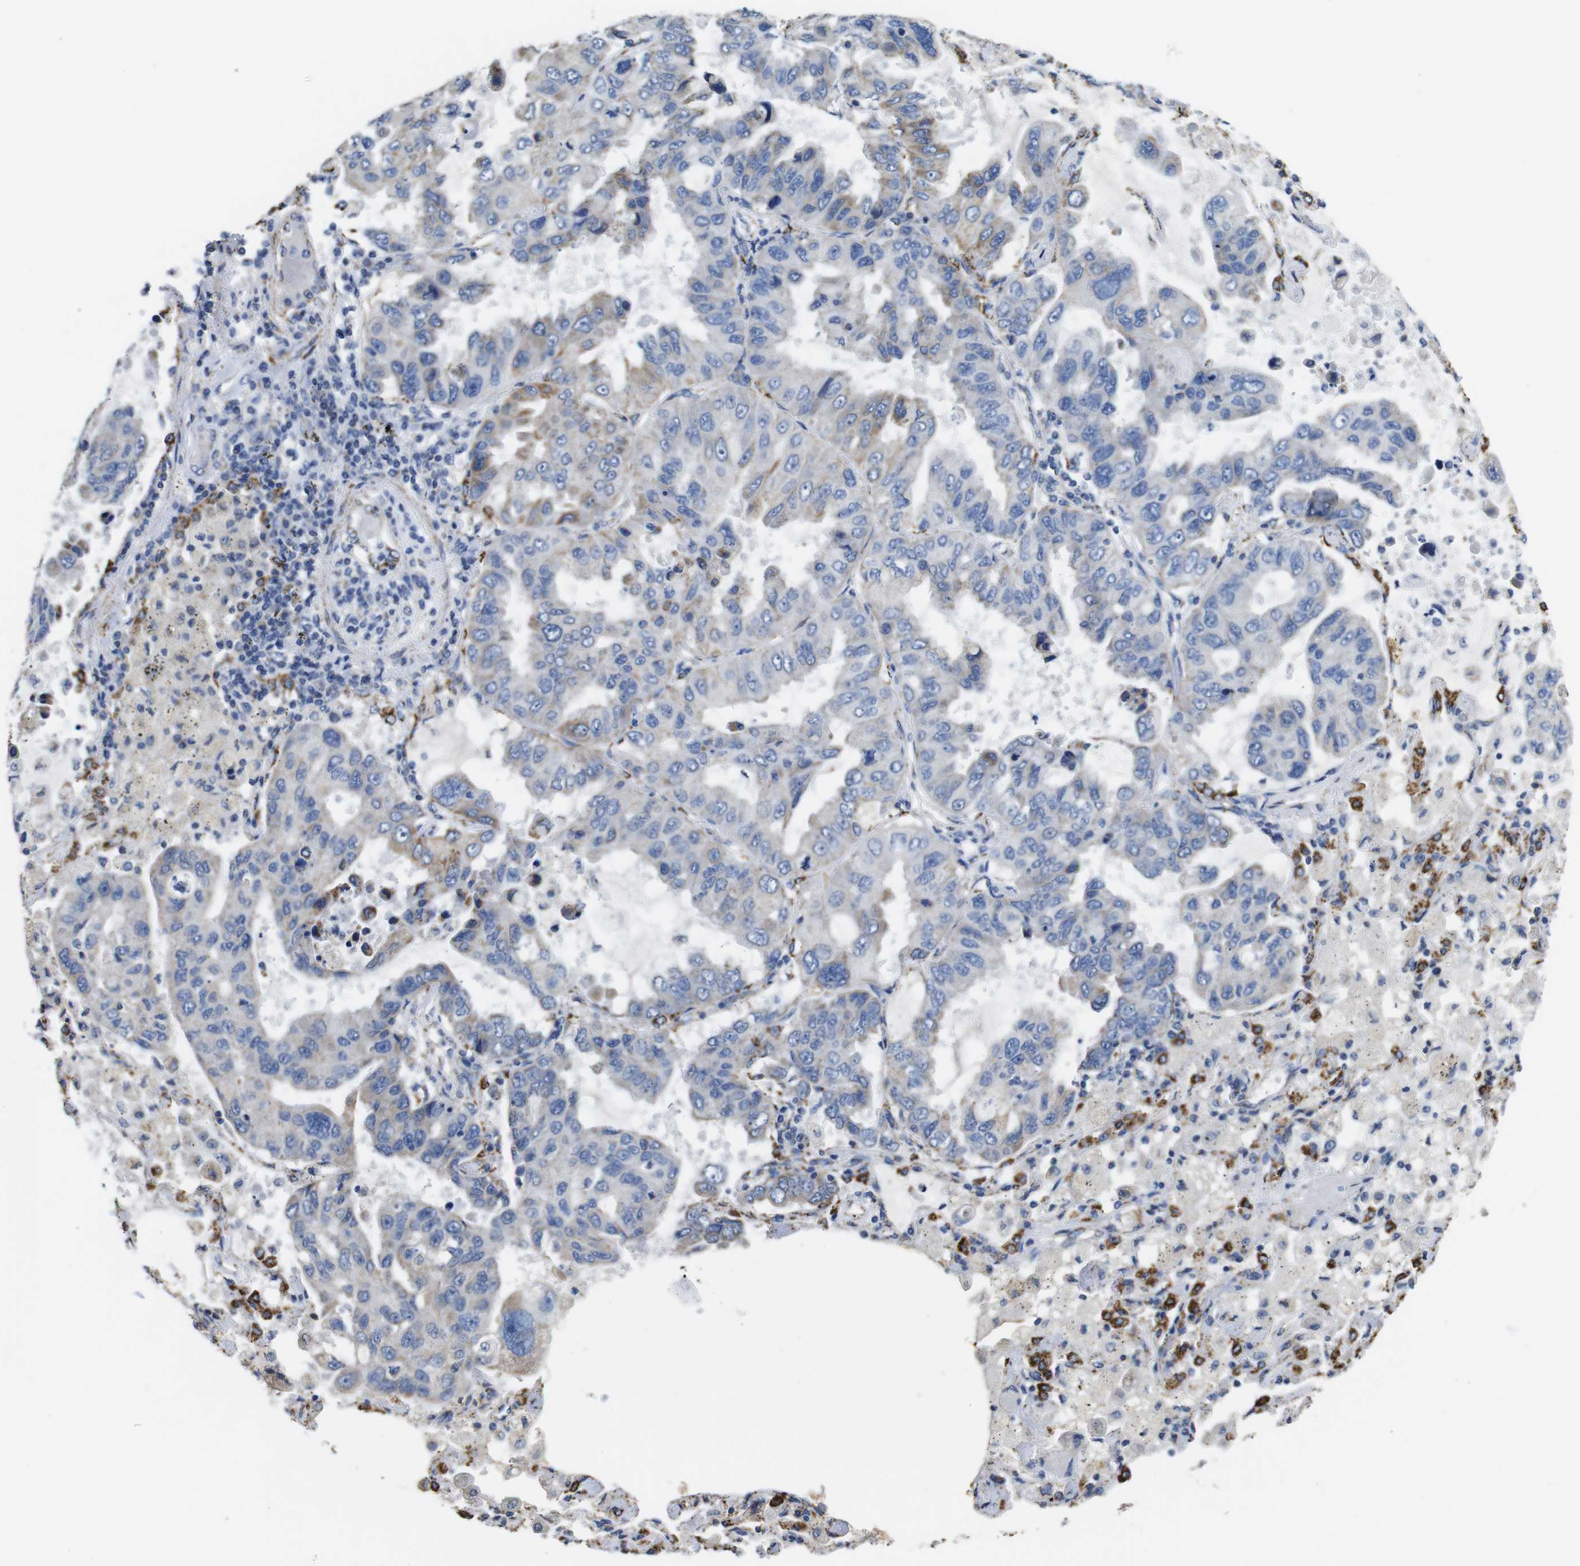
{"staining": {"intensity": "moderate", "quantity": "<25%", "location": "cytoplasmic/membranous"}, "tissue": "lung cancer", "cell_type": "Tumor cells", "image_type": "cancer", "snomed": [{"axis": "morphology", "description": "Adenocarcinoma, NOS"}, {"axis": "topography", "description": "Lung"}], "caption": "Protein staining of lung cancer tissue displays moderate cytoplasmic/membranous expression in about <25% of tumor cells.", "gene": "MAOA", "patient": {"sex": "male", "age": 64}}